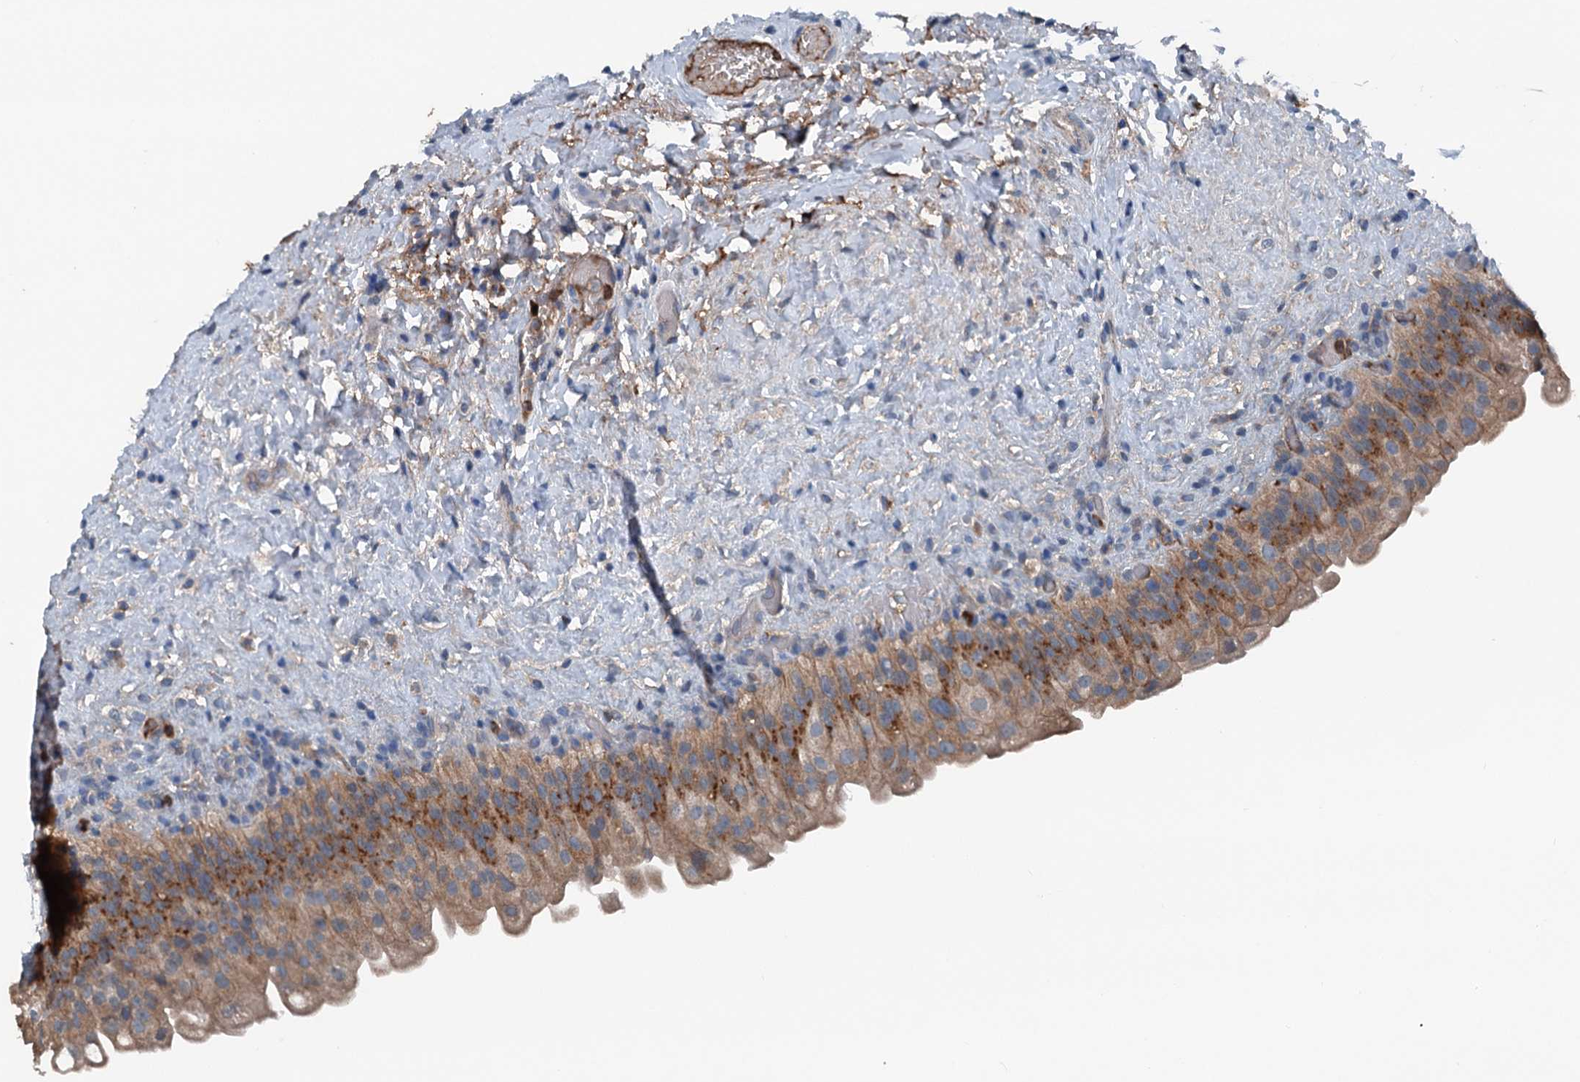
{"staining": {"intensity": "moderate", "quantity": ">75%", "location": "cytoplasmic/membranous"}, "tissue": "urinary bladder", "cell_type": "Urothelial cells", "image_type": "normal", "snomed": [{"axis": "morphology", "description": "Normal tissue, NOS"}, {"axis": "topography", "description": "Urinary bladder"}], "caption": "DAB (3,3'-diaminobenzidine) immunohistochemical staining of benign urinary bladder shows moderate cytoplasmic/membranous protein positivity in approximately >75% of urothelial cells. The staining was performed using DAB to visualize the protein expression in brown, while the nuclei were stained in blue with hematoxylin (Magnification: 20x).", "gene": "PDSS1", "patient": {"sex": "female", "age": 27}}